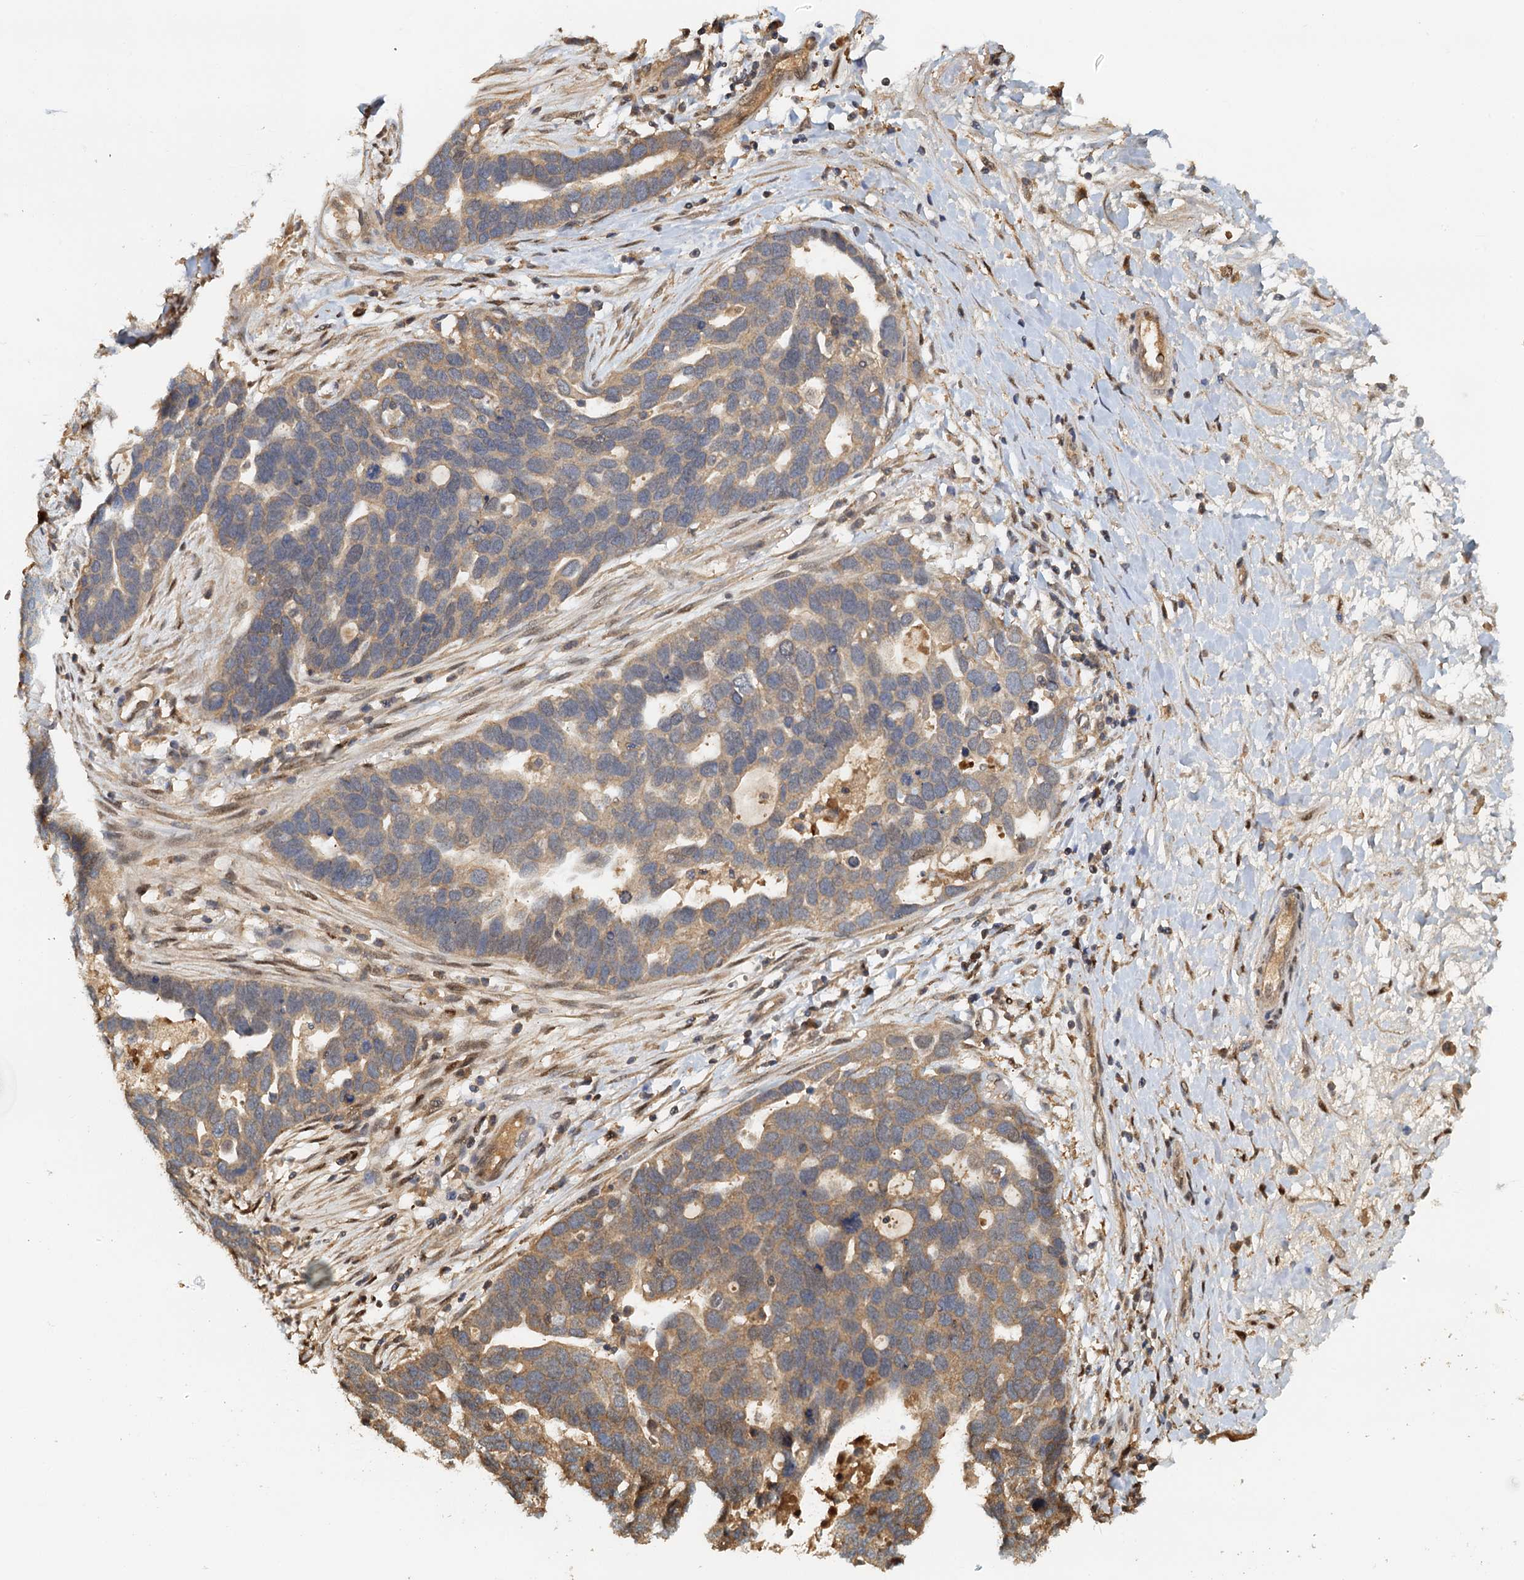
{"staining": {"intensity": "weak", "quantity": ">75%", "location": "cytoplasmic/membranous"}, "tissue": "ovarian cancer", "cell_type": "Tumor cells", "image_type": "cancer", "snomed": [{"axis": "morphology", "description": "Cystadenocarcinoma, serous, NOS"}, {"axis": "topography", "description": "Ovary"}], "caption": "Human ovarian cancer stained with a protein marker exhibits weak staining in tumor cells.", "gene": "UBL7", "patient": {"sex": "female", "age": 54}}